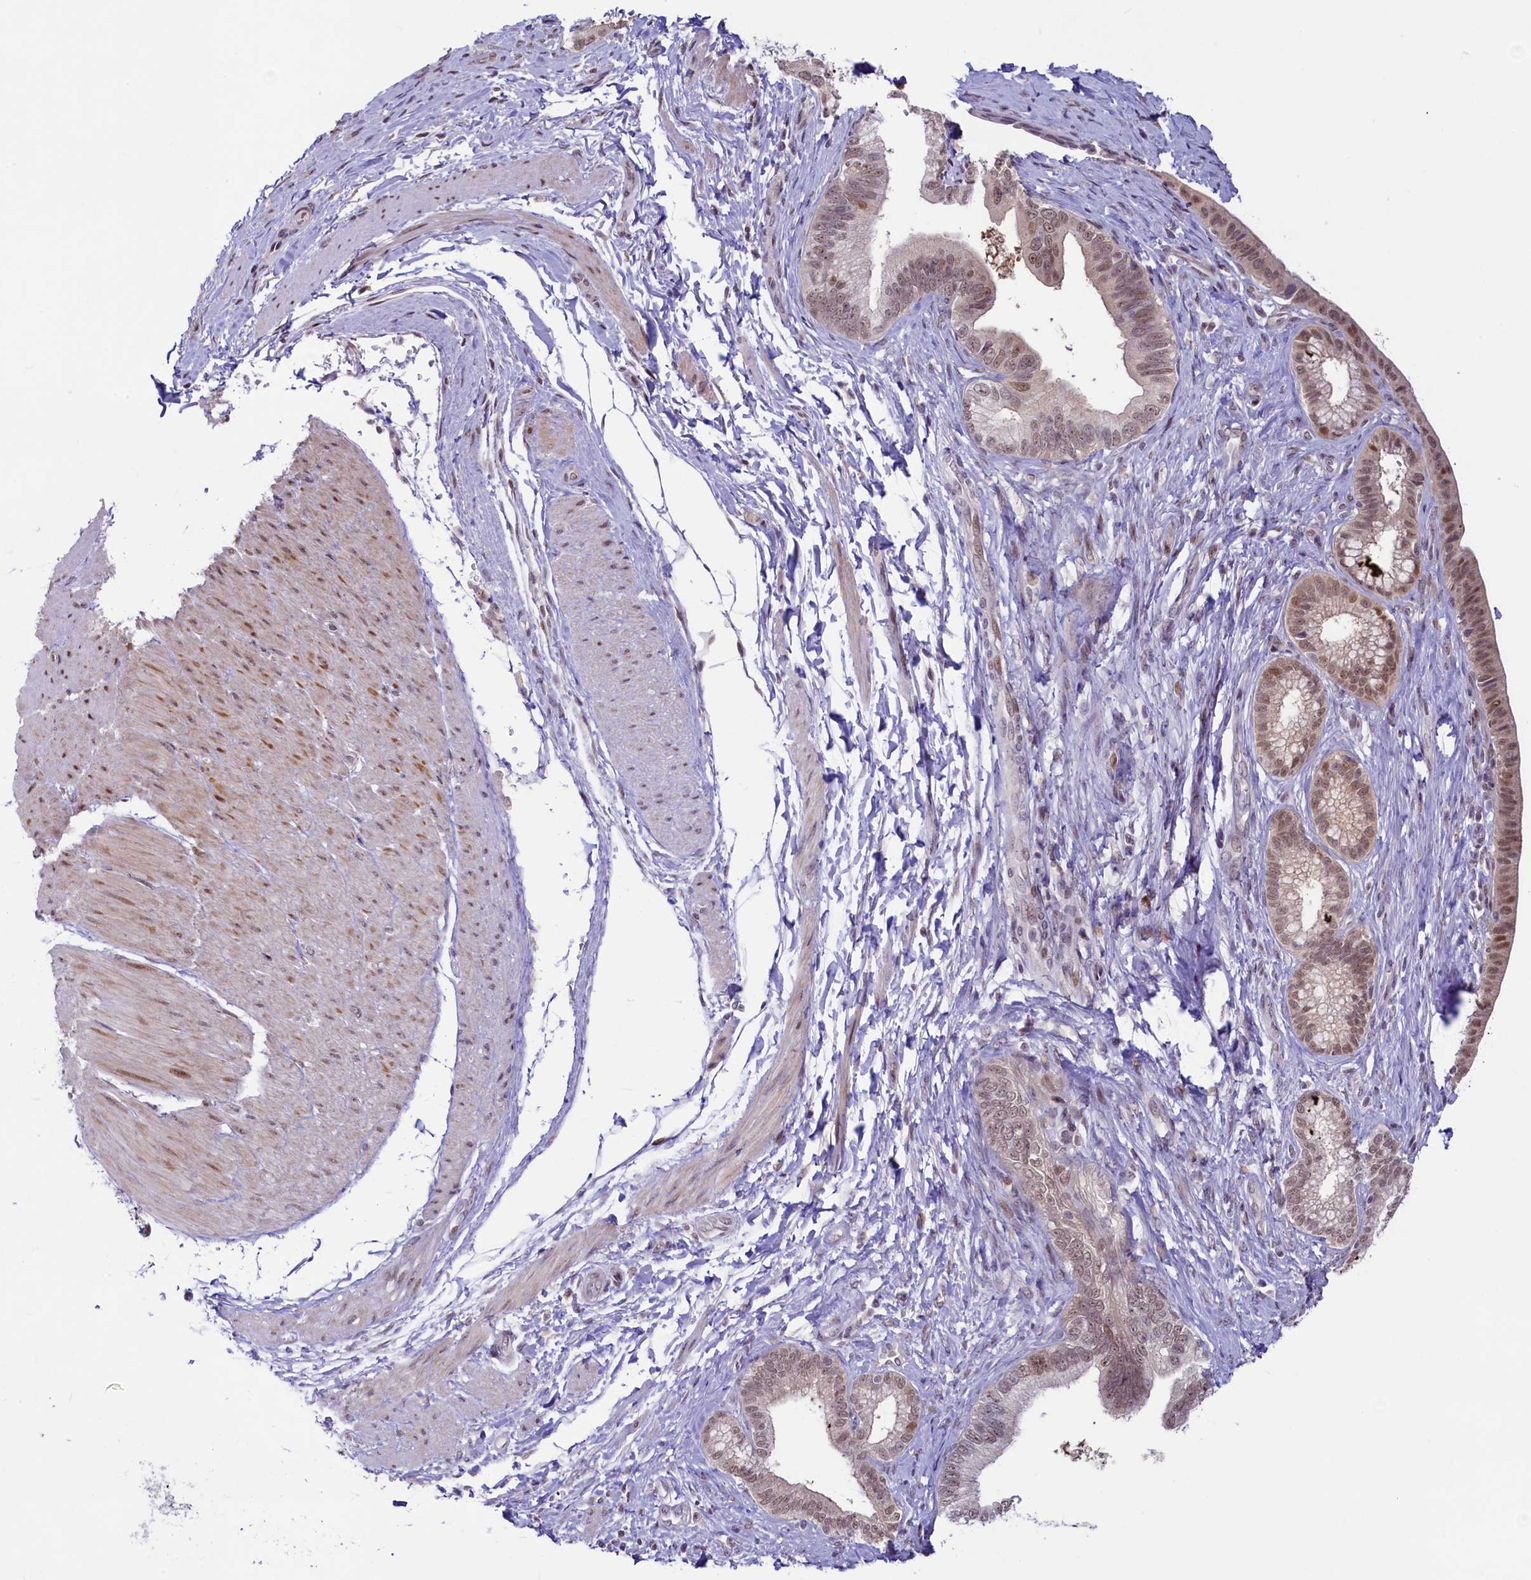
{"staining": {"intensity": "moderate", "quantity": ">75%", "location": "nuclear"}, "tissue": "pancreatic cancer", "cell_type": "Tumor cells", "image_type": "cancer", "snomed": [{"axis": "morphology", "description": "Adenocarcinoma, NOS"}, {"axis": "topography", "description": "Pancreas"}], "caption": "A brown stain shows moderate nuclear expression of a protein in pancreatic cancer (adenocarcinoma) tumor cells.", "gene": "ANKS3", "patient": {"sex": "female", "age": 55}}